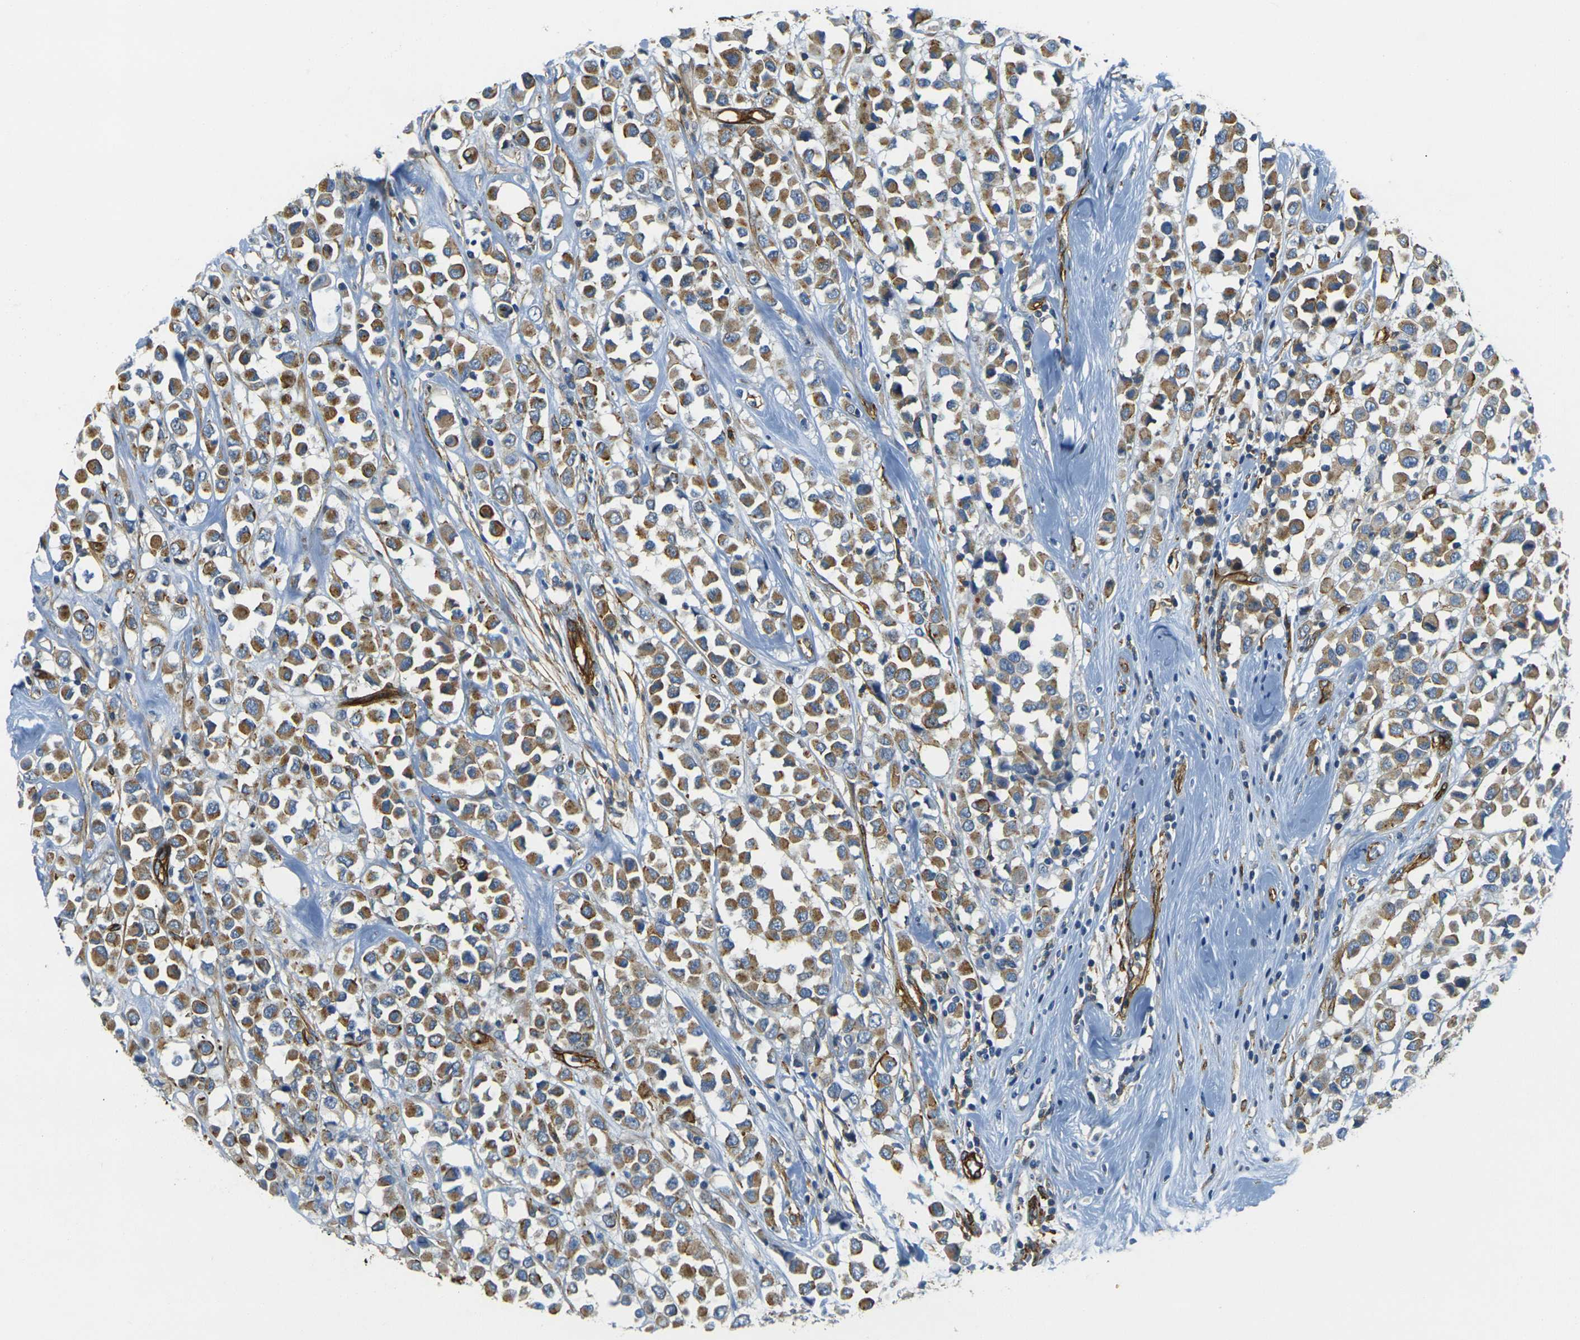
{"staining": {"intensity": "moderate", "quantity": ">75%", "location": "cytoplasmic/membranous"}, "tissue": "breast cancer", "cell_type": "Tumor cells", "image_type": "cancer", "snomed": [{"axis": "morphology", "description": "Duct carcinoma"}, {"axis": "topography", "description": "Breast"}], "caption": "Protein expression by immunohistochemistry reveals moderate cytoplasmic/membranous positivity in about >75% of tumor cells in breast cancer (invasive ductal carcinoma). (IHC, brightfield microscopy, high magnification).", "gene": "EPHA7", "patient": {"sex": "female", "age": 61}}